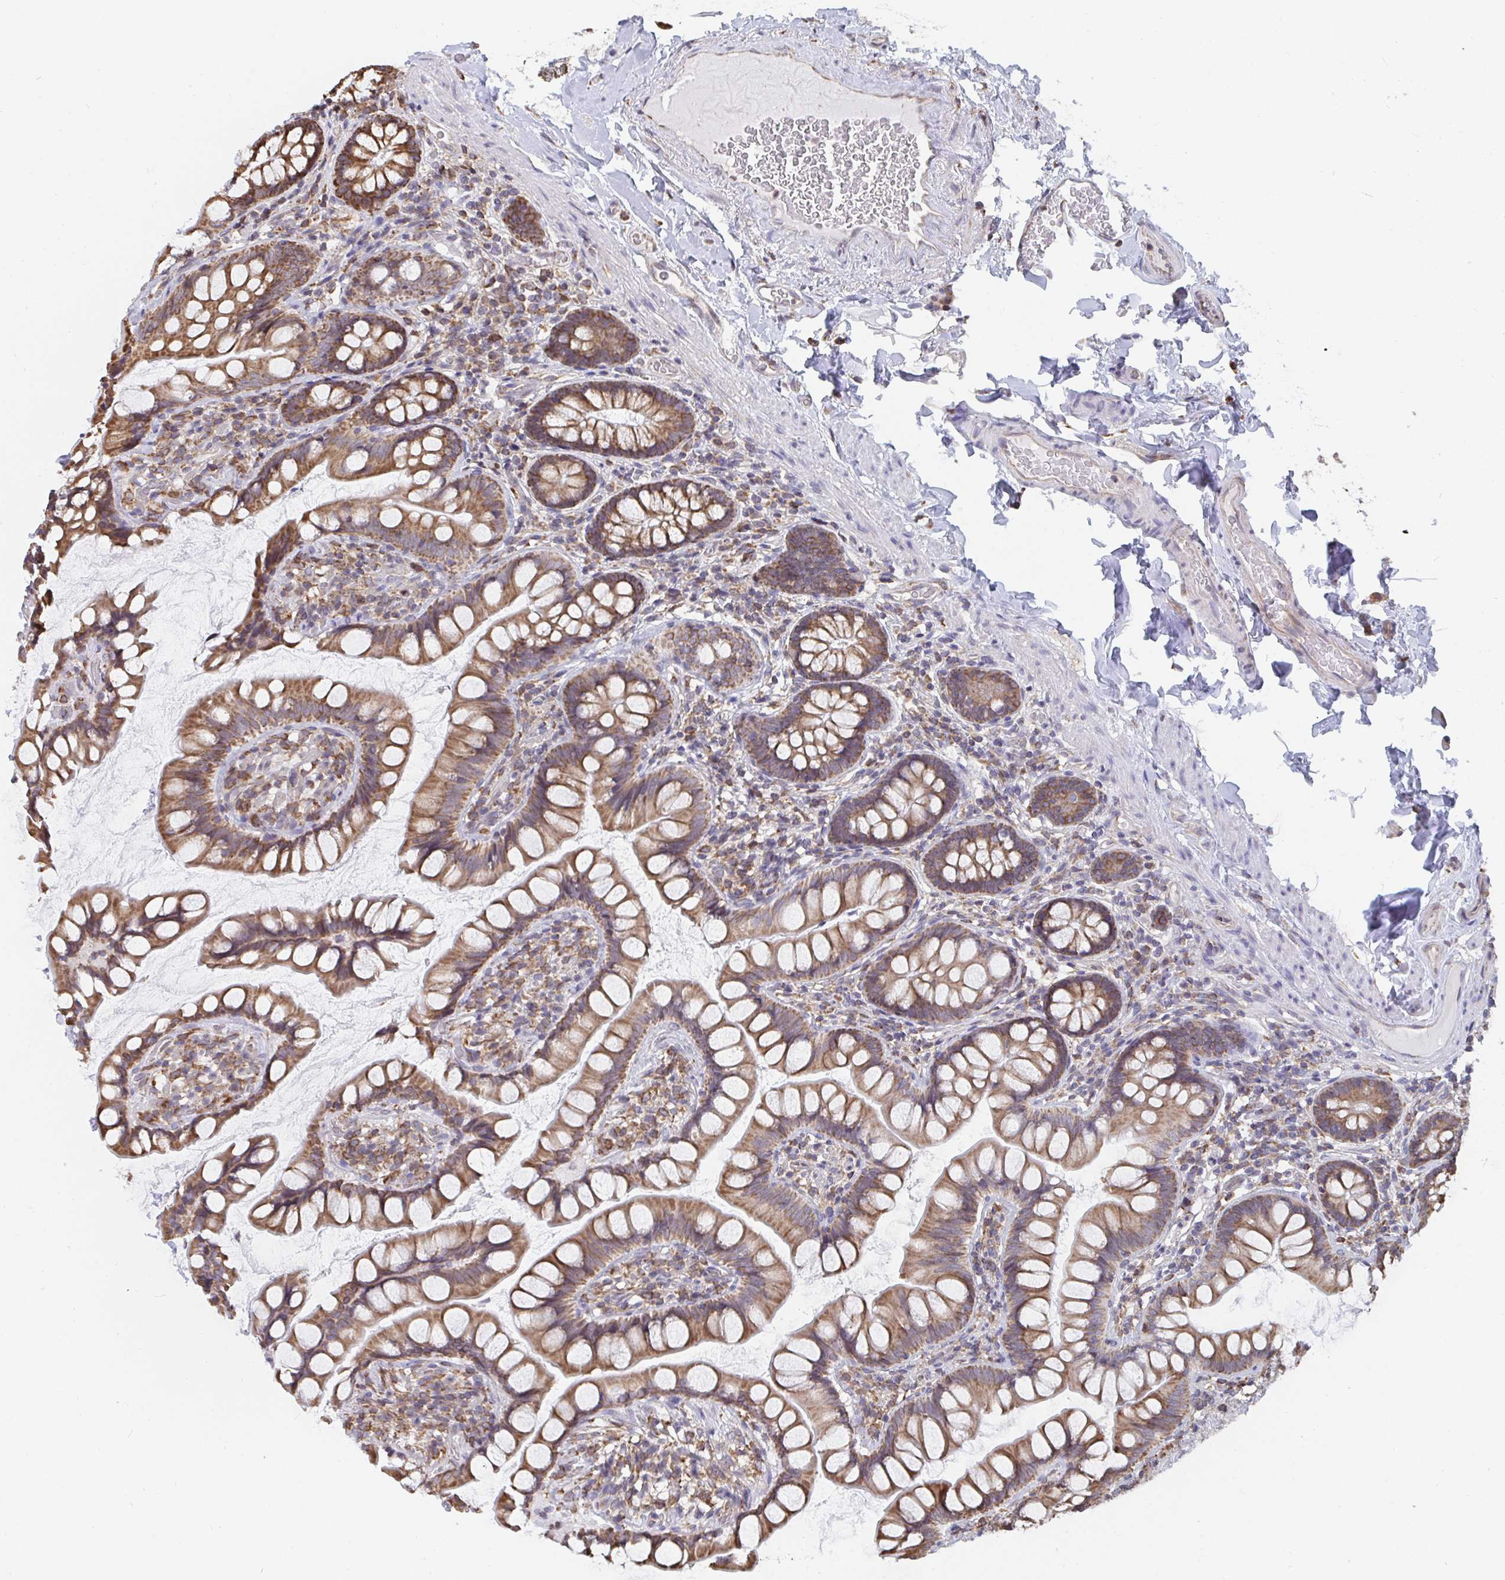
{"staining": {"intensity": "moderate", "quantity": ">75%", "location": "cytoplasmic/membranous"}, "tissue": "small intestine", "cell_type": "Glandular cells", "image_type": "normal", "snomed": [{"axis": "morphology", "description": "Normal tissue, NOS"}, {"axis": "topography", "description": "Small intestine"}], "caption": "A high-resolution image shows immunohistochemistry (IHC) staining of unremarkable small intestine, which exhibits moderate cytoplasmic/membranous positivity in approximately >75% of glandular cells.", "gene": "ELAVL1", "patient": {"sex": "male", "age": 70}}